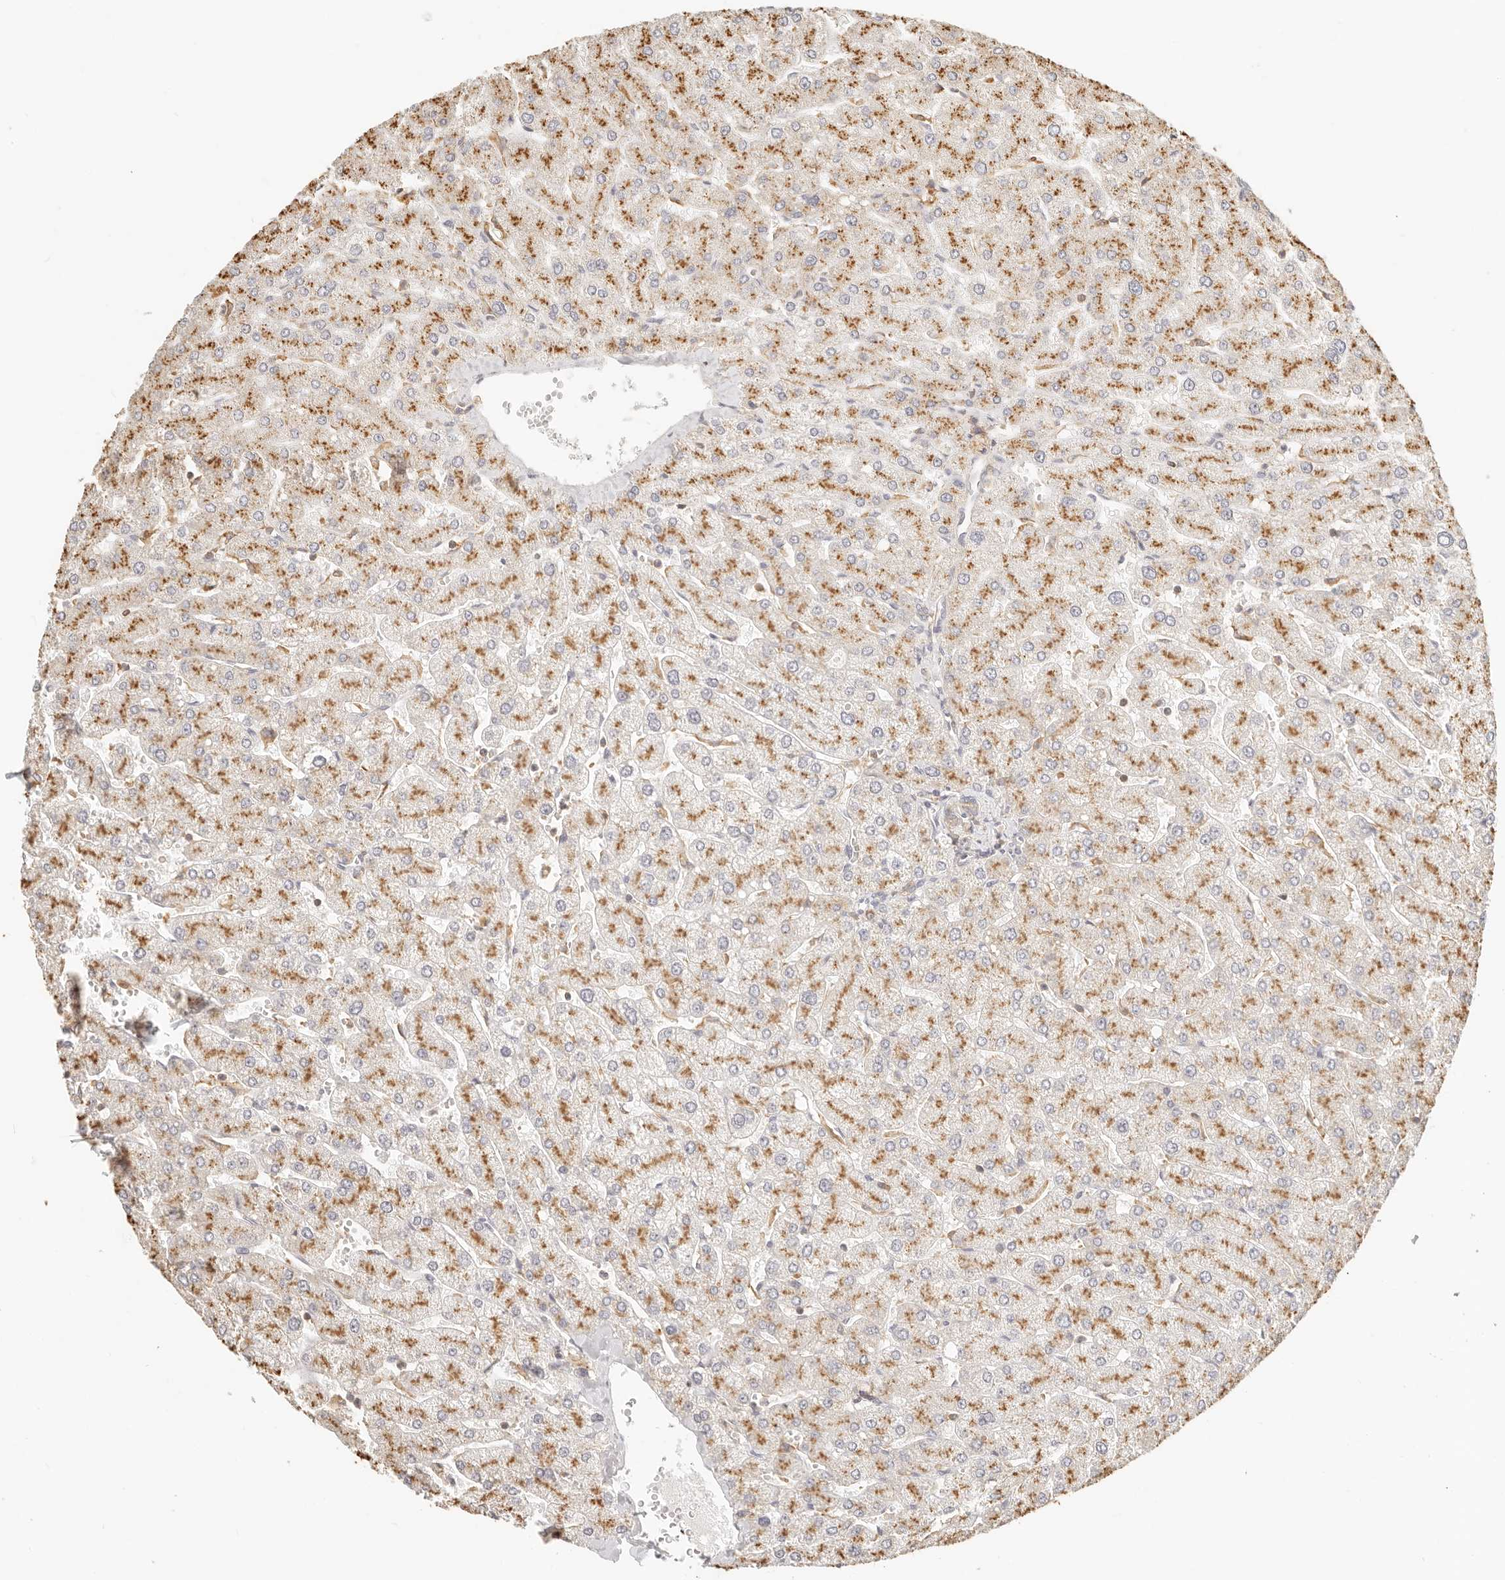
{"staining": {"intensity": "negative", "quantity": "none", "location": "none"}, "tissue": "liver", "cell_type": "Cholangiocytes", "image_type": "normal", "snomed": [{"axis": "morphology", "description": "Normal tissue, NOS"}, {"axis": "topography", "description": "Liver"}], "caption": "Cholangiocytes are negative for protein expression in normal human liver. (DAB (3,3'-diaminobenzidine) immunohistochemistry (IHC), high magnification).", "gene": "CNMD", "patient": {"sex": "male", "age": 55}}